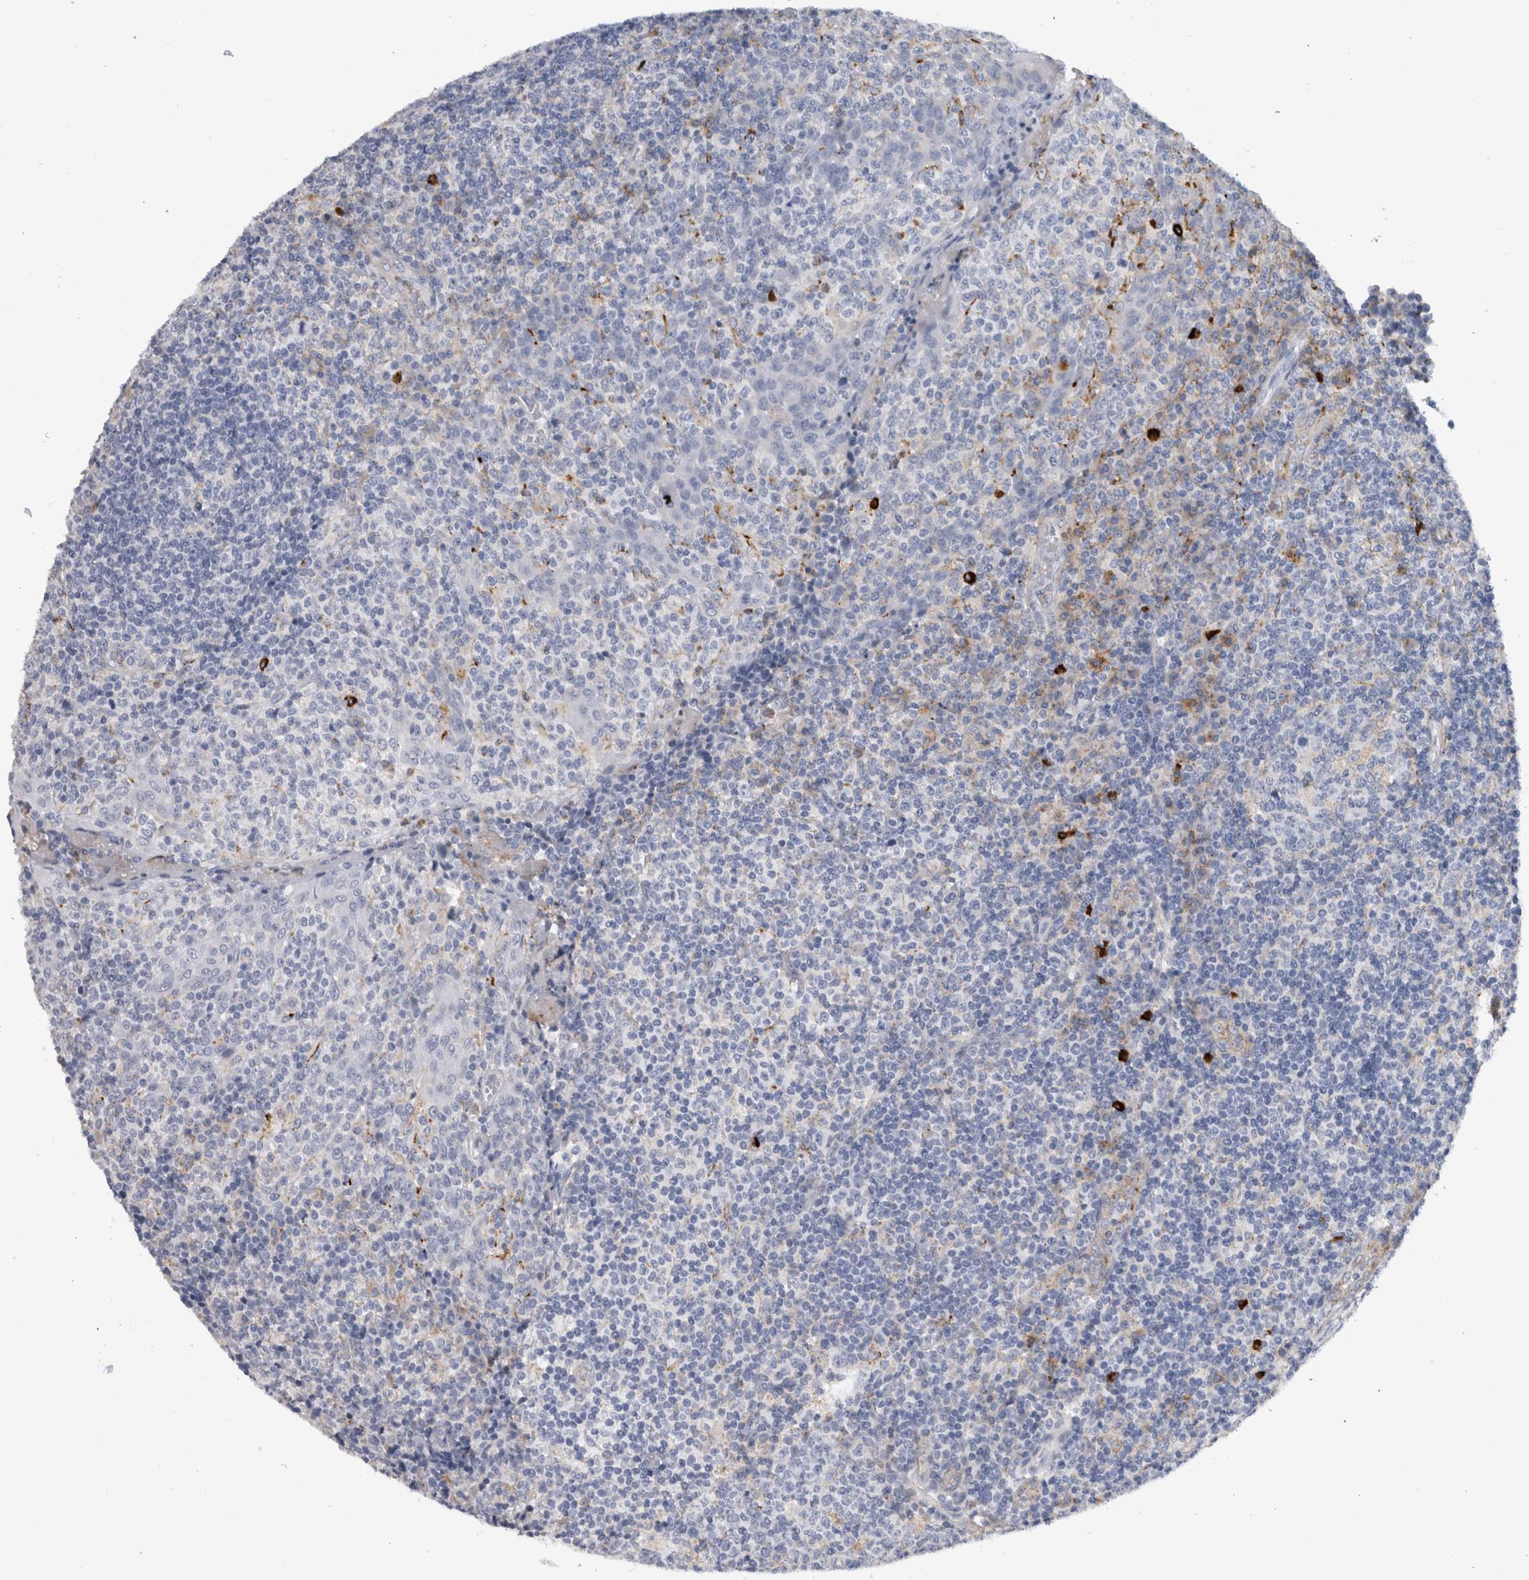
{"staining": {"intensity": "negative", "quantity": "none", "location": "none"}, "tissue": "tonsil", "cell_type": "Germinal center cells", "image_type": "normal", "snomed": [{"axis": "morphology", "description": "Normal tissue, NOS"}, {"axis": "topography", "description": "Tonsil"}], "caption": "IHC micrograph of normal tonsil: tonsil stained with DAB exhibits no significant protein expression in germinal center cells.", "gene": "CD63", "patient": {"sex": "female", "age": 19}}